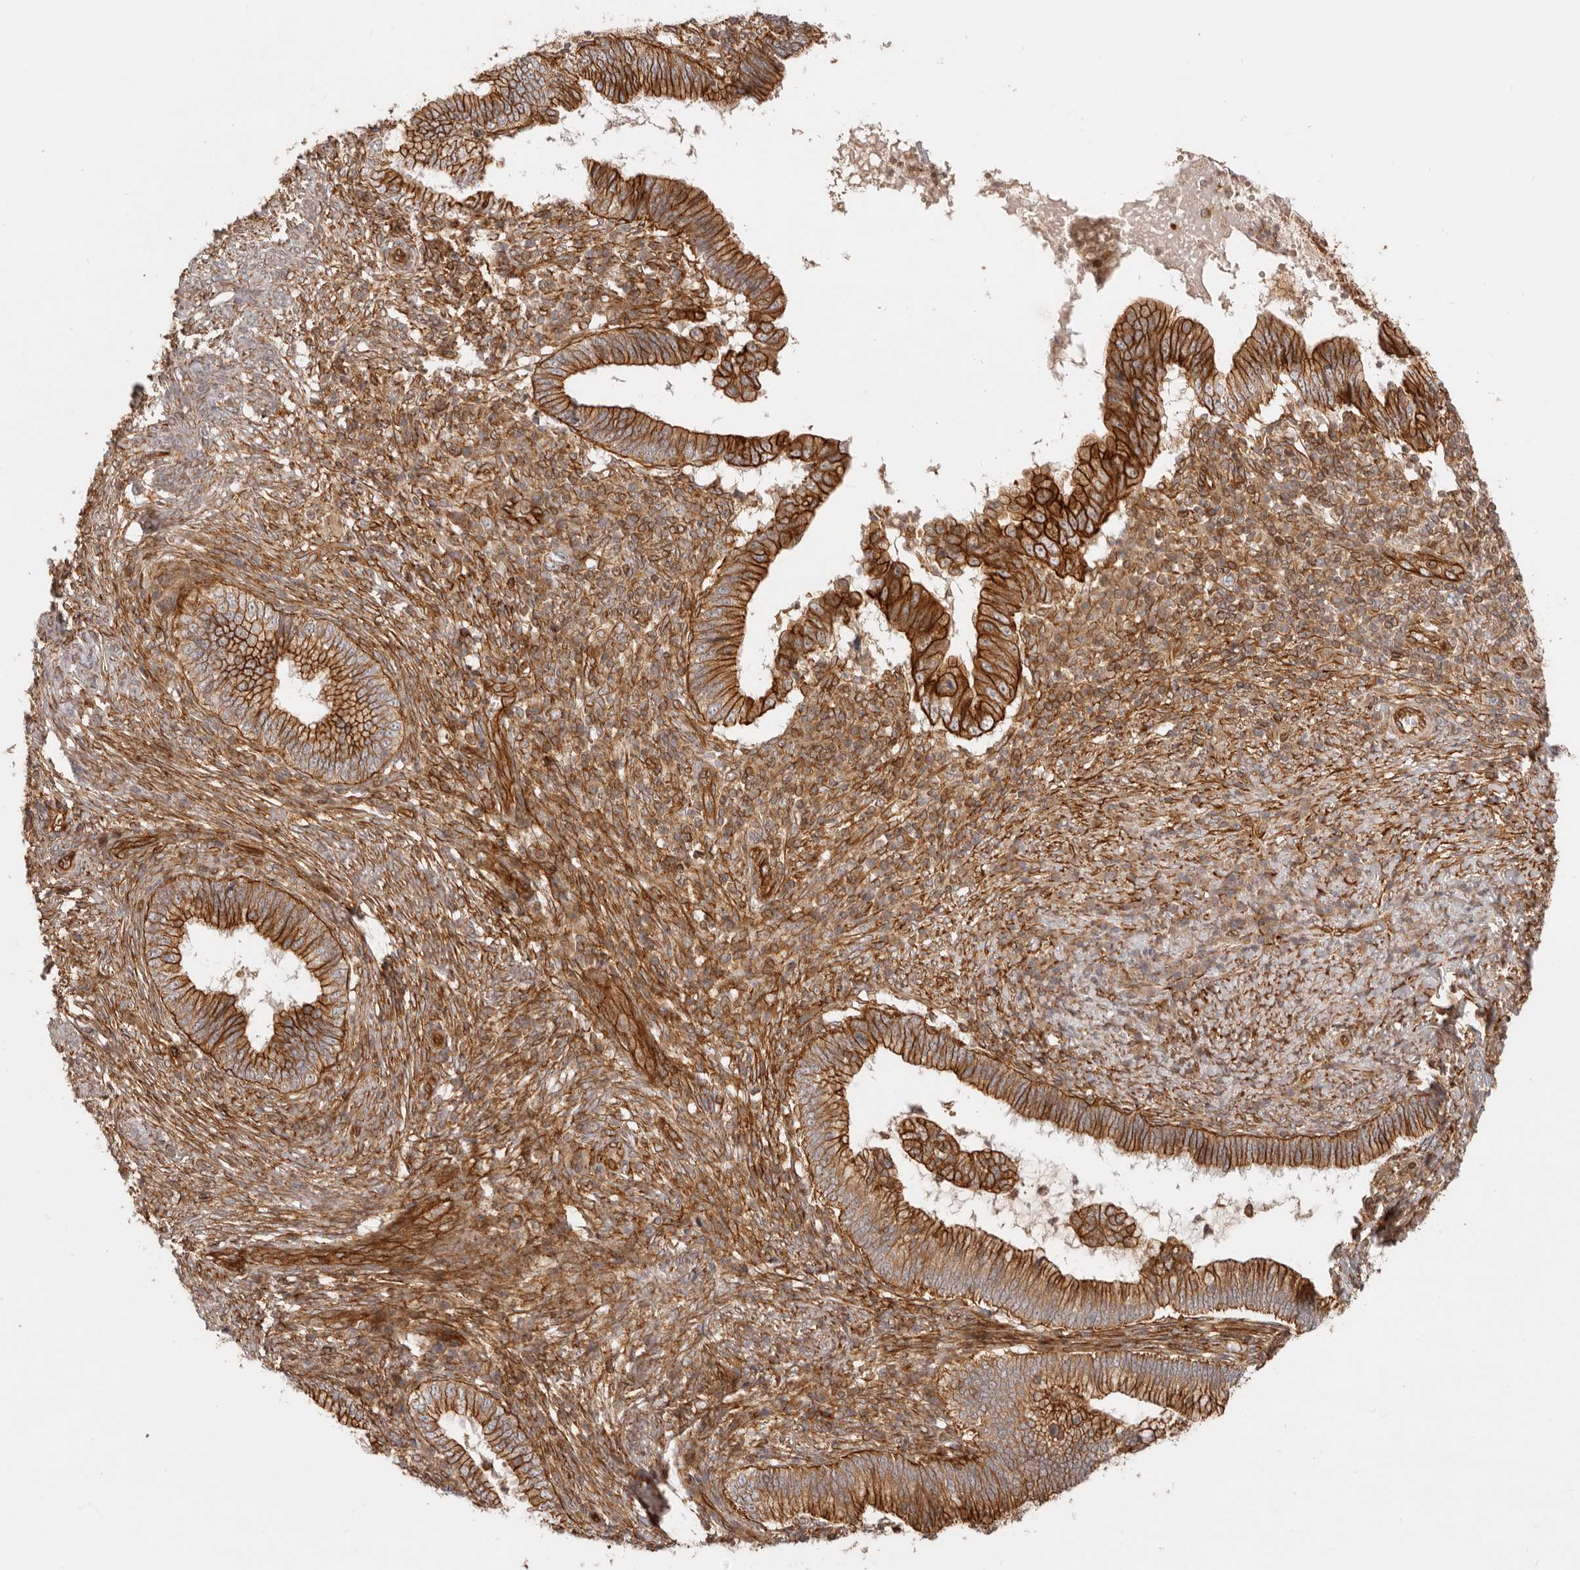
{"staining": {"intensity": "strong", "quantity": ">75%", "location": "cytoplasmic/membranous"}, "tissue": "cervical cancer", "cell_type": "Tumor cells", "image_type": "cancer", "snomed": [{"axis": "morphology", "description": "Adenocarcinoma, NOS"}, {"axis": "topography", "description": "Cervix"}], "caption": "The immunohistochemical stain highlights strong cytoplasmic/membranous expression in tumor cells of cervical cancer tissue. The protein of interest is stained brown, and the nuclei are stained in blue (DAB (3,3'-diaminobenzidine) IHC with brightfield microscopy, high magnification).", "gene": "UFSP1", "patient": {"sex": "female", "age": 36}}